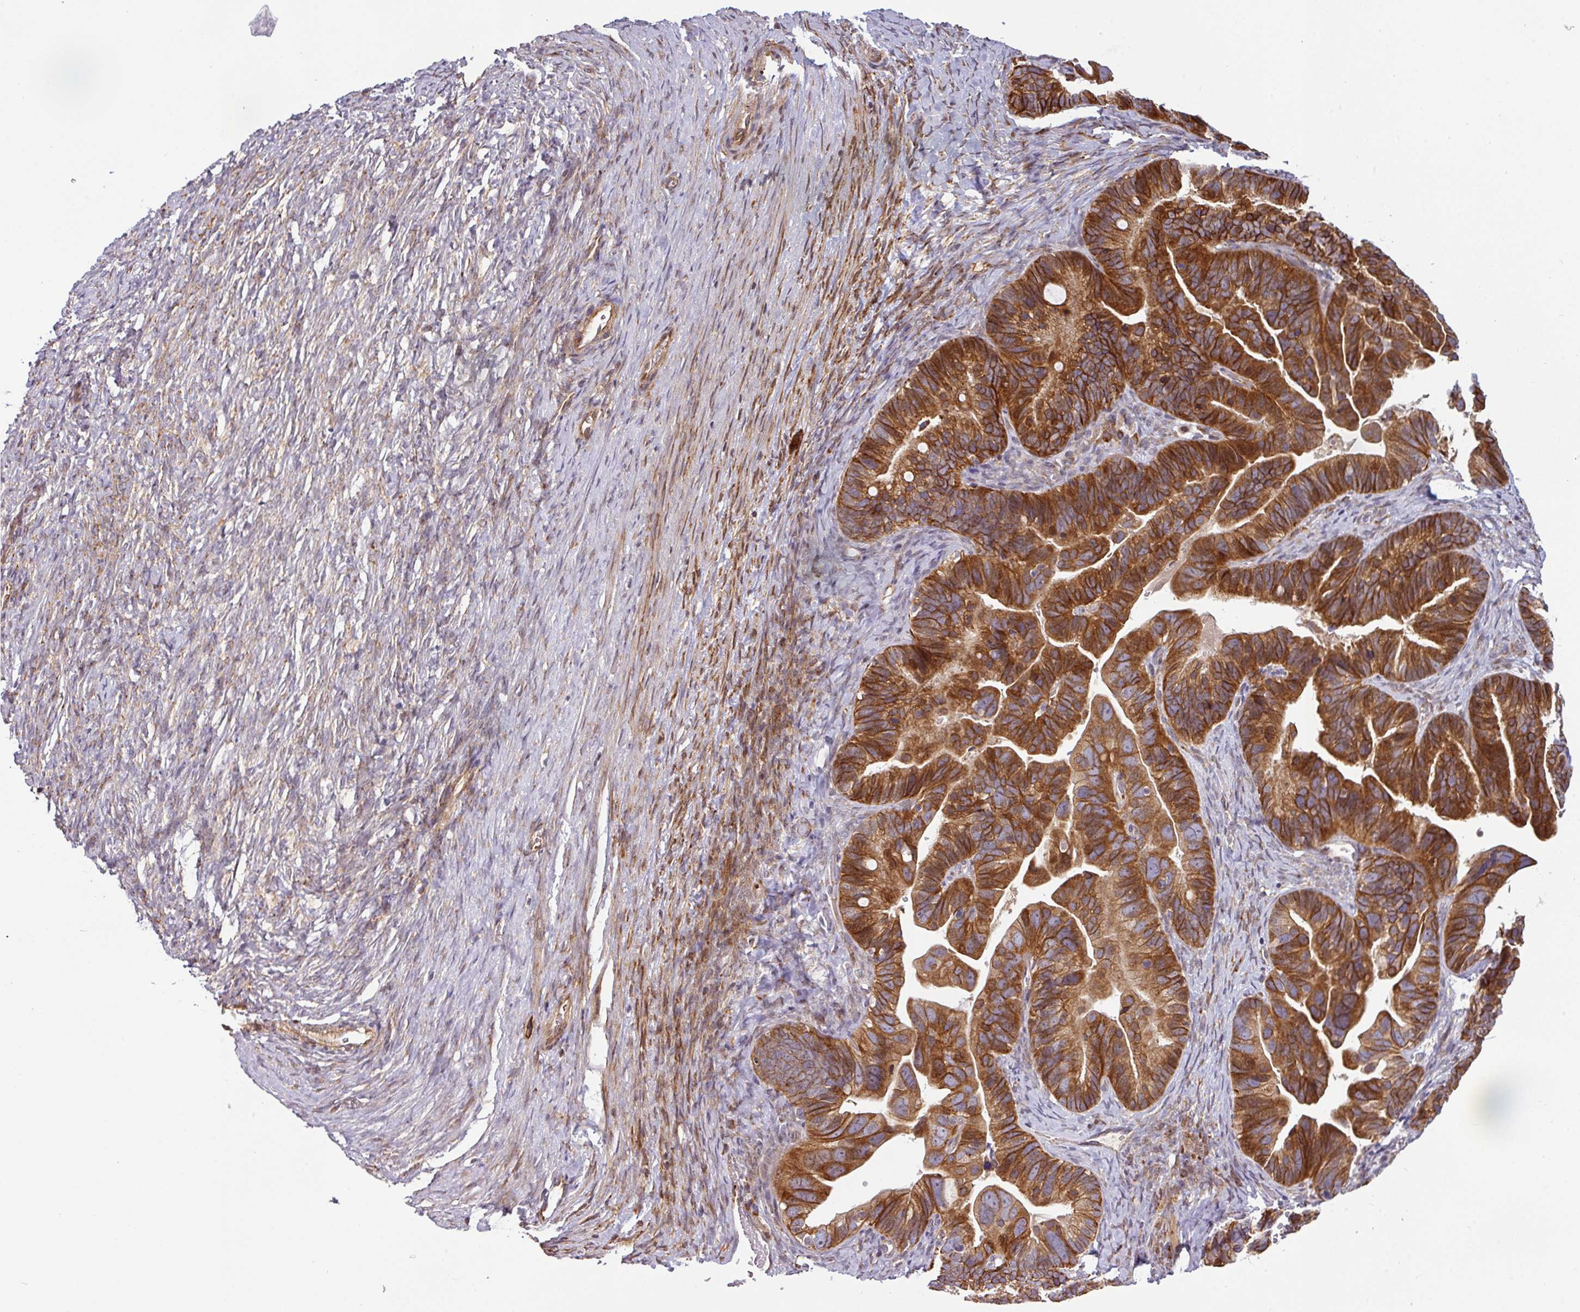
{"staining": {"intensity": "strong", "quantity": ">75%", "location": "cytoplasmic/membranous"}, "tissue": "ovarian cancer", "cell_type": "Tumor cells", "image_type": "cancer", "snomed": [{"axis": "morphology", "description": "Cystadenocarcinoma, serous, NOS"}, {"axis": "topography", "description": "Ovary"}], "caption": "Immunohistochemistry (IHC) of human ovarian cancer shows high levels of strong cytoplasmic/membranous positivity in approximately >75% of tumor cells. (DAB (3,3'-diaminobenzidine) = brown stain, brightfield microscopy at high magnification).", "gene": "CASP2", "patient": {"sex": "female", "age": 56}}